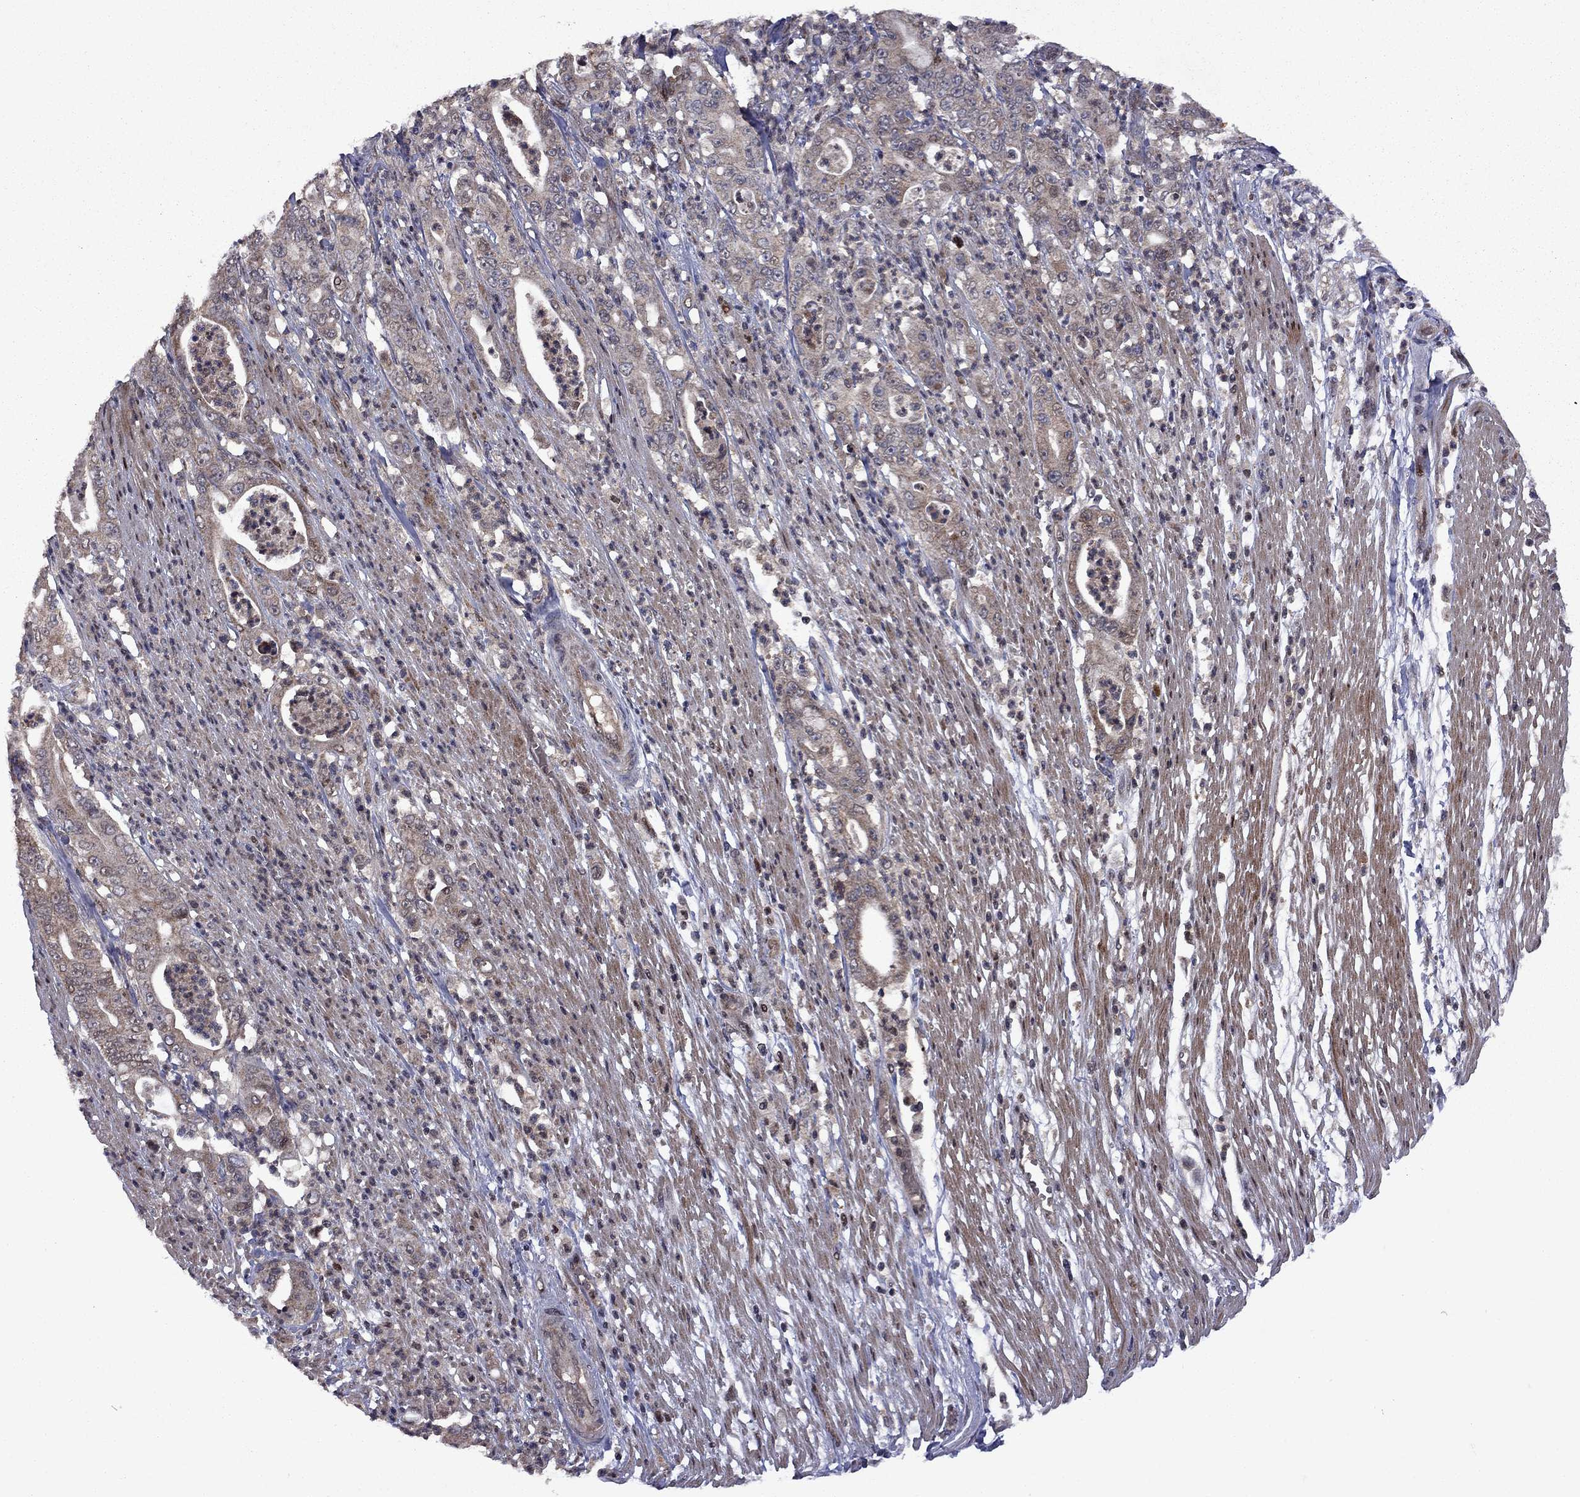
{"staining": {"intensity": "moderate", "quantity": ">75%", "location": "cytoplasmic/membranous"}, "tissue": "pancreatic cancer", "cell_type": "Tumor cells", "image_type": "cancer", "snomed": [{"axis": "morphology", "description": "Adenocarcinoma, NOS"}, {"axis": "topography", "description": "Pancreas"}], "caption": "Brown immunohistochemical staining in human pancreatic cancer (adenocarcinoma) exhibits moderate cytoplasmic/membranous expression in about >75% of tumor cells.", "gene": "IPP", "patient": {"sex": "male", "age": 71}}